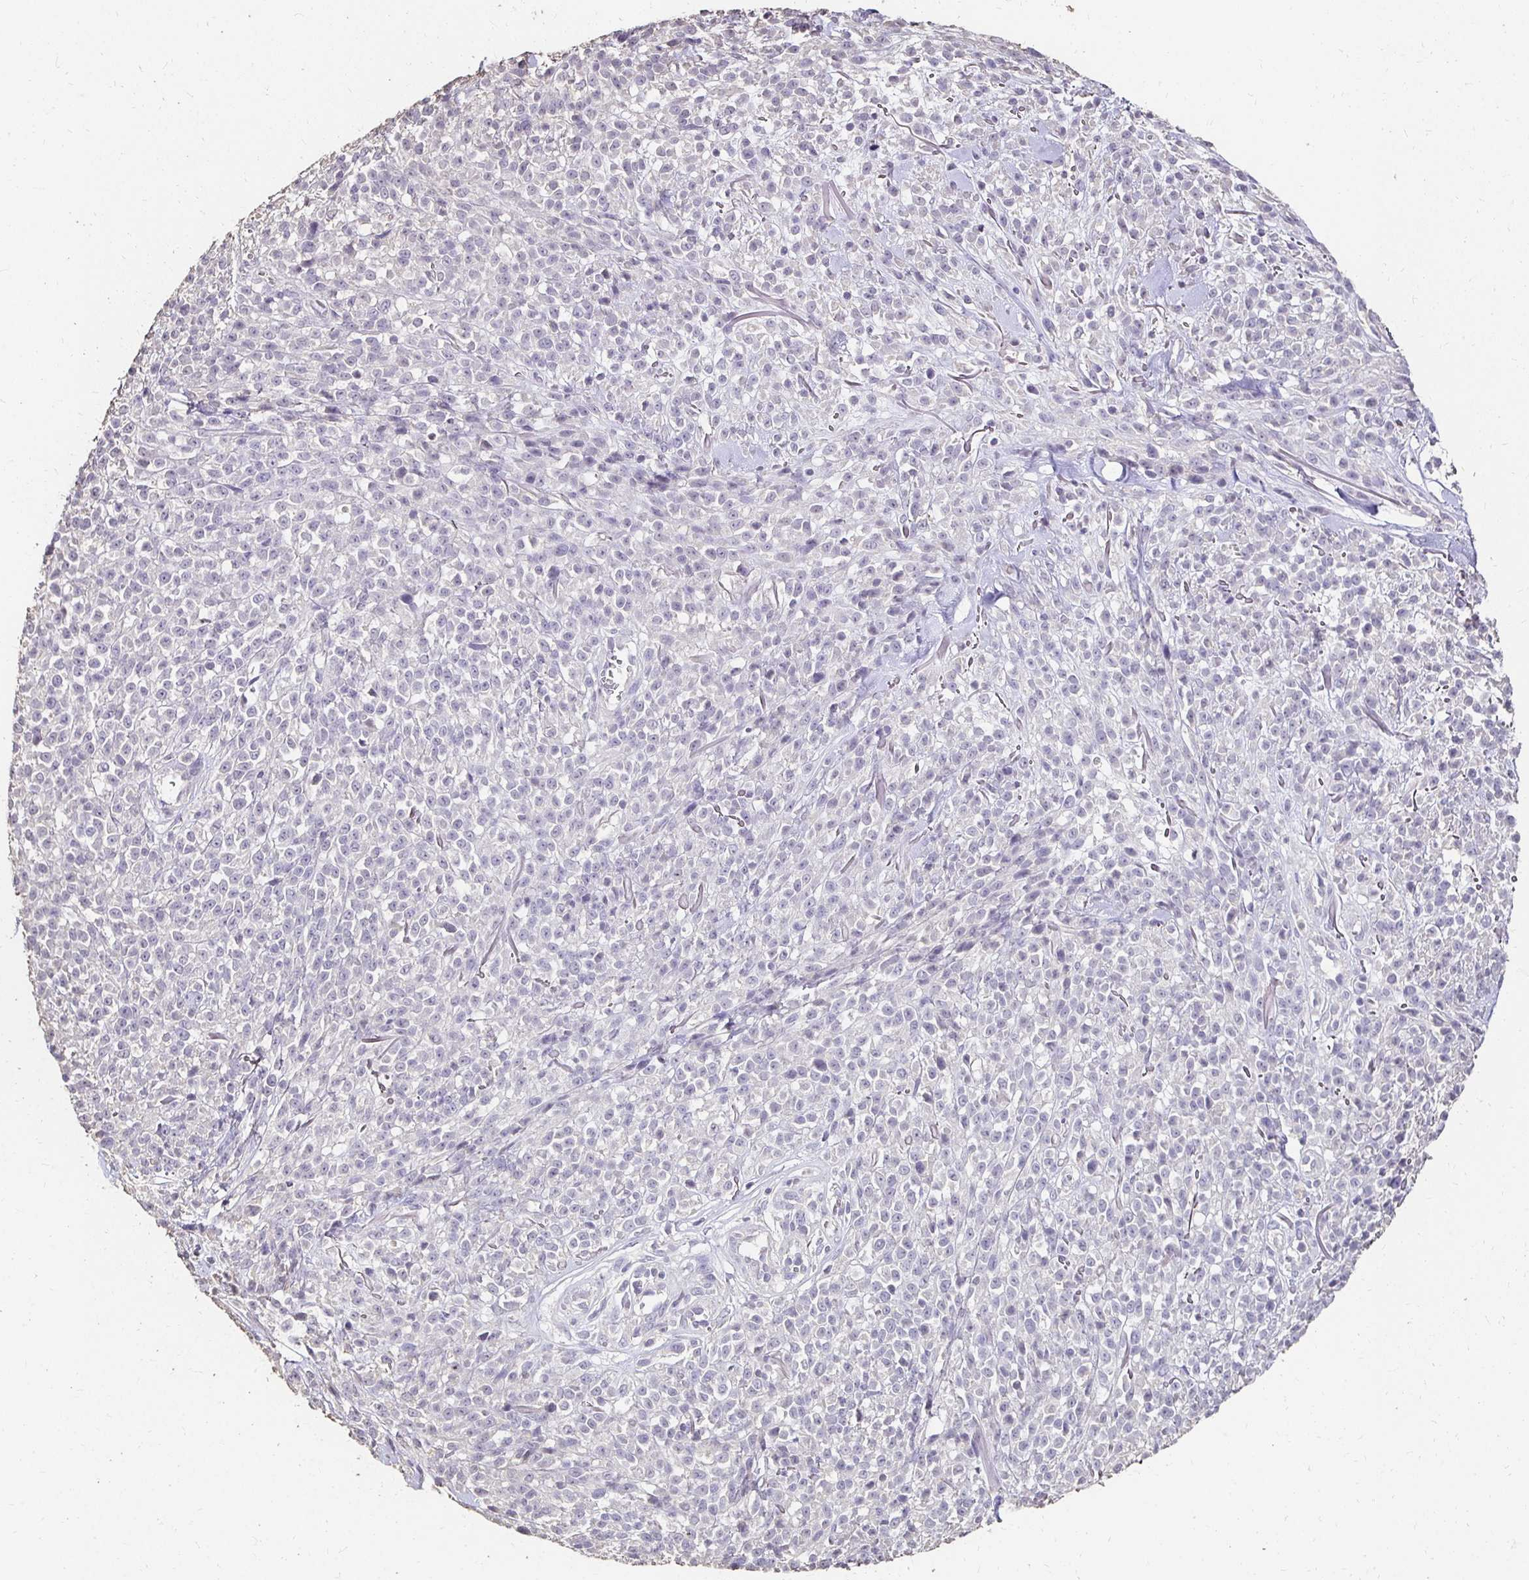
{"staining": {"intensity": "negative", "quantity": "none", "location": "none"}, "tissue": "melanoma", "cell_type": "Tumor cells", "image_type": "cancer", "snomed": [{"axis": "morphology", "description": "Malignant melanoma, NOS"}, {"axis": "topography", "description": "Skin"}, {"axis": "topography", "description": "Skin of trunk"}], "caption": "The image exhibits no significant positivity in tumor cells of melanoma.", "gene": "UGT1A6", "patient": {"sex": "male", "age": 74}}